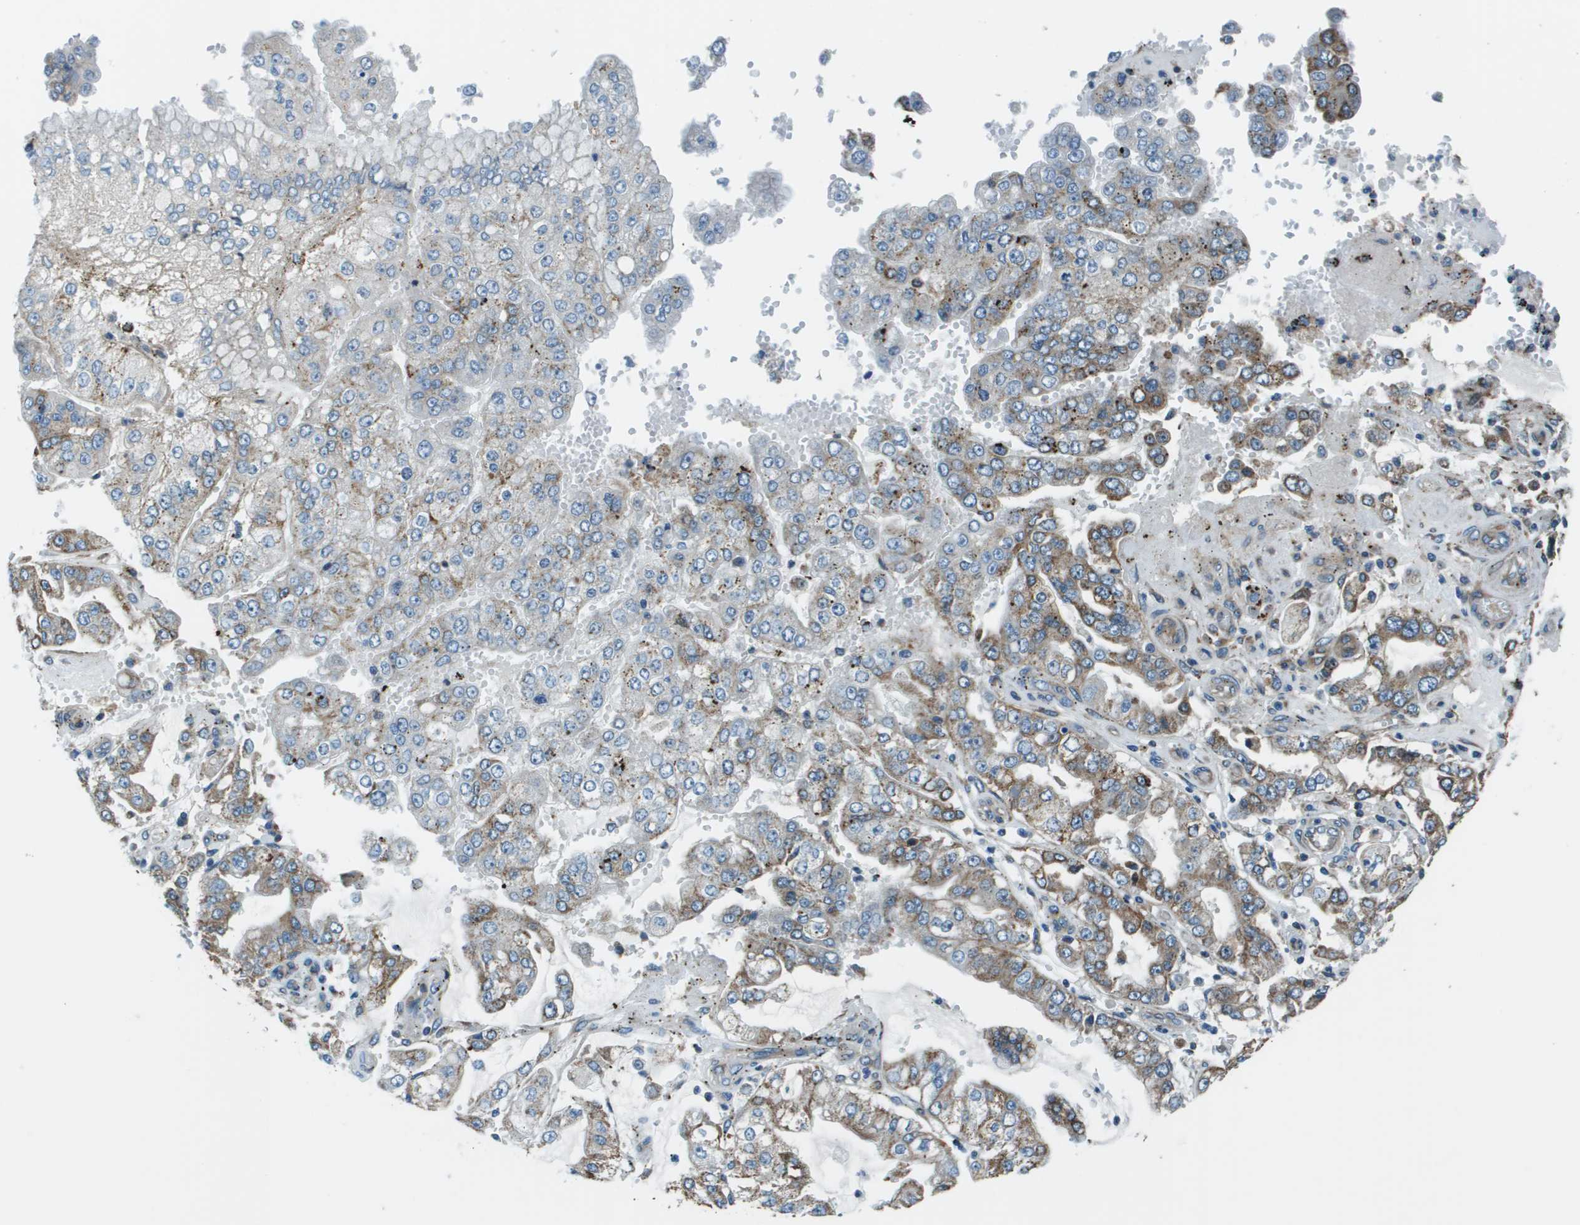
{"staining": {"intensity": "moderate", "quantity": "<25%", "location": "cytoplasmic/membranous"}, "tissue": "stomach cancer", "cell_type": "Tumor cells", "image_type": "cancer", "snomed": [{"axis": "morphology", "description": "Adenocarcinoma, NOS"}, {"axis": "topography", "description": "Stomach"}], "caption": "The immunohistochemical stain highlights moderate cytoplasmic/membranous staining in tumor cells of stomach cancer (adenocarcinoma) tissue. The staining was performed using DAB to visualize the protein expression in brown, while the nuclei were stained in blue with hematoxylin (Magnification: 20x).", "gene": "TMEM51", "patient": {"sex": "male", "age": 76}}